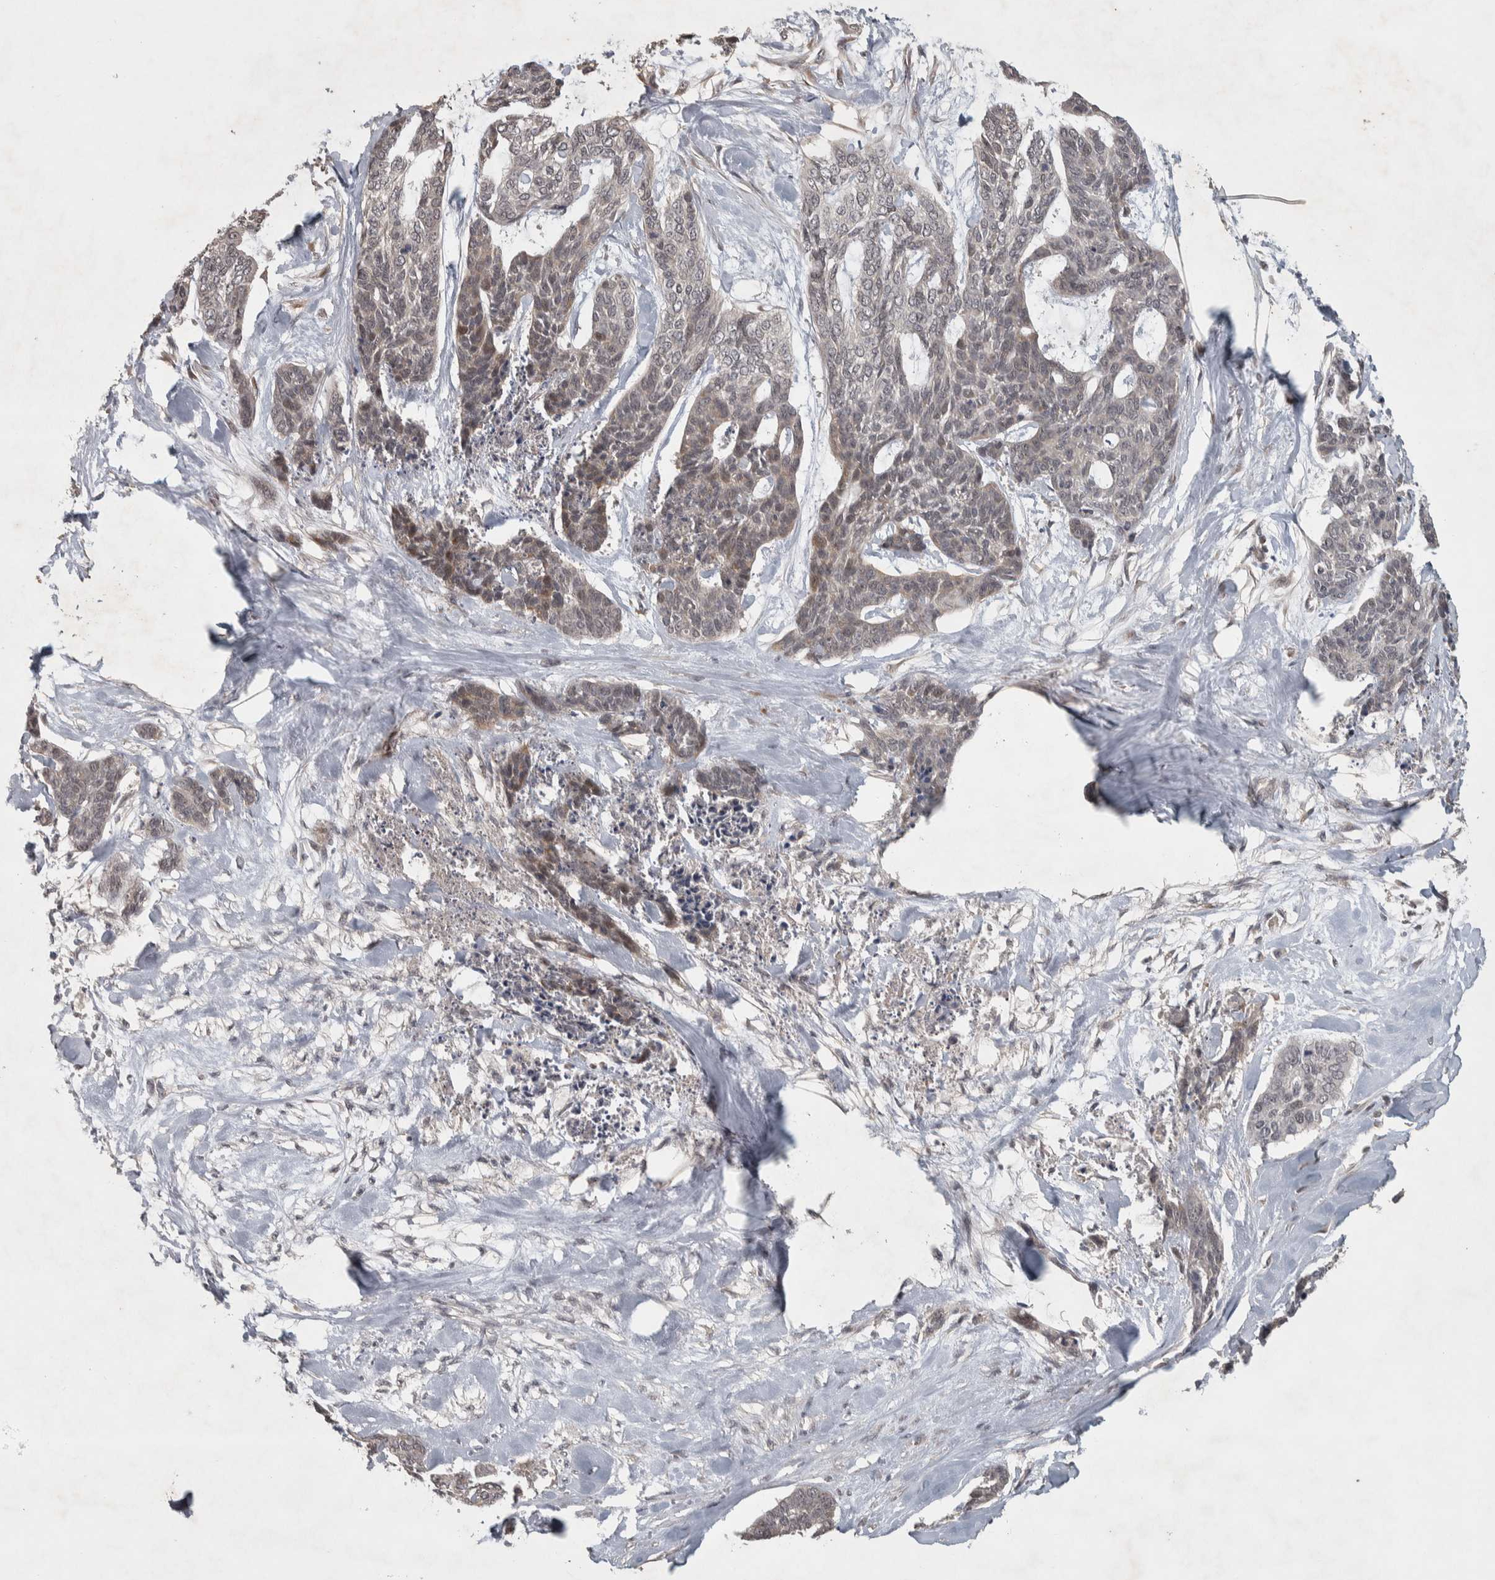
{"staining": {"intensity": "weak", "quantity": "25%-75%", "location": "cytoplasmic/membranous"}, "tissue": "skin cancer", "cell_type": "Tumor cells", "image_type": "cancer", "snomed": [{"axis": "morphology", "description": "Basal cell carcinoma"}, {"axis": "topography", "description": "Skin"}], "caption": "Skin cancer (basal cell carcinoma) stained with a brown dye exhibits weak cytoplasmic/membranous positive positivity in approximately 25%-75% of tumor cells.", "gene": "ERAL1", "patient": {"sex": "female", "age": 64}}